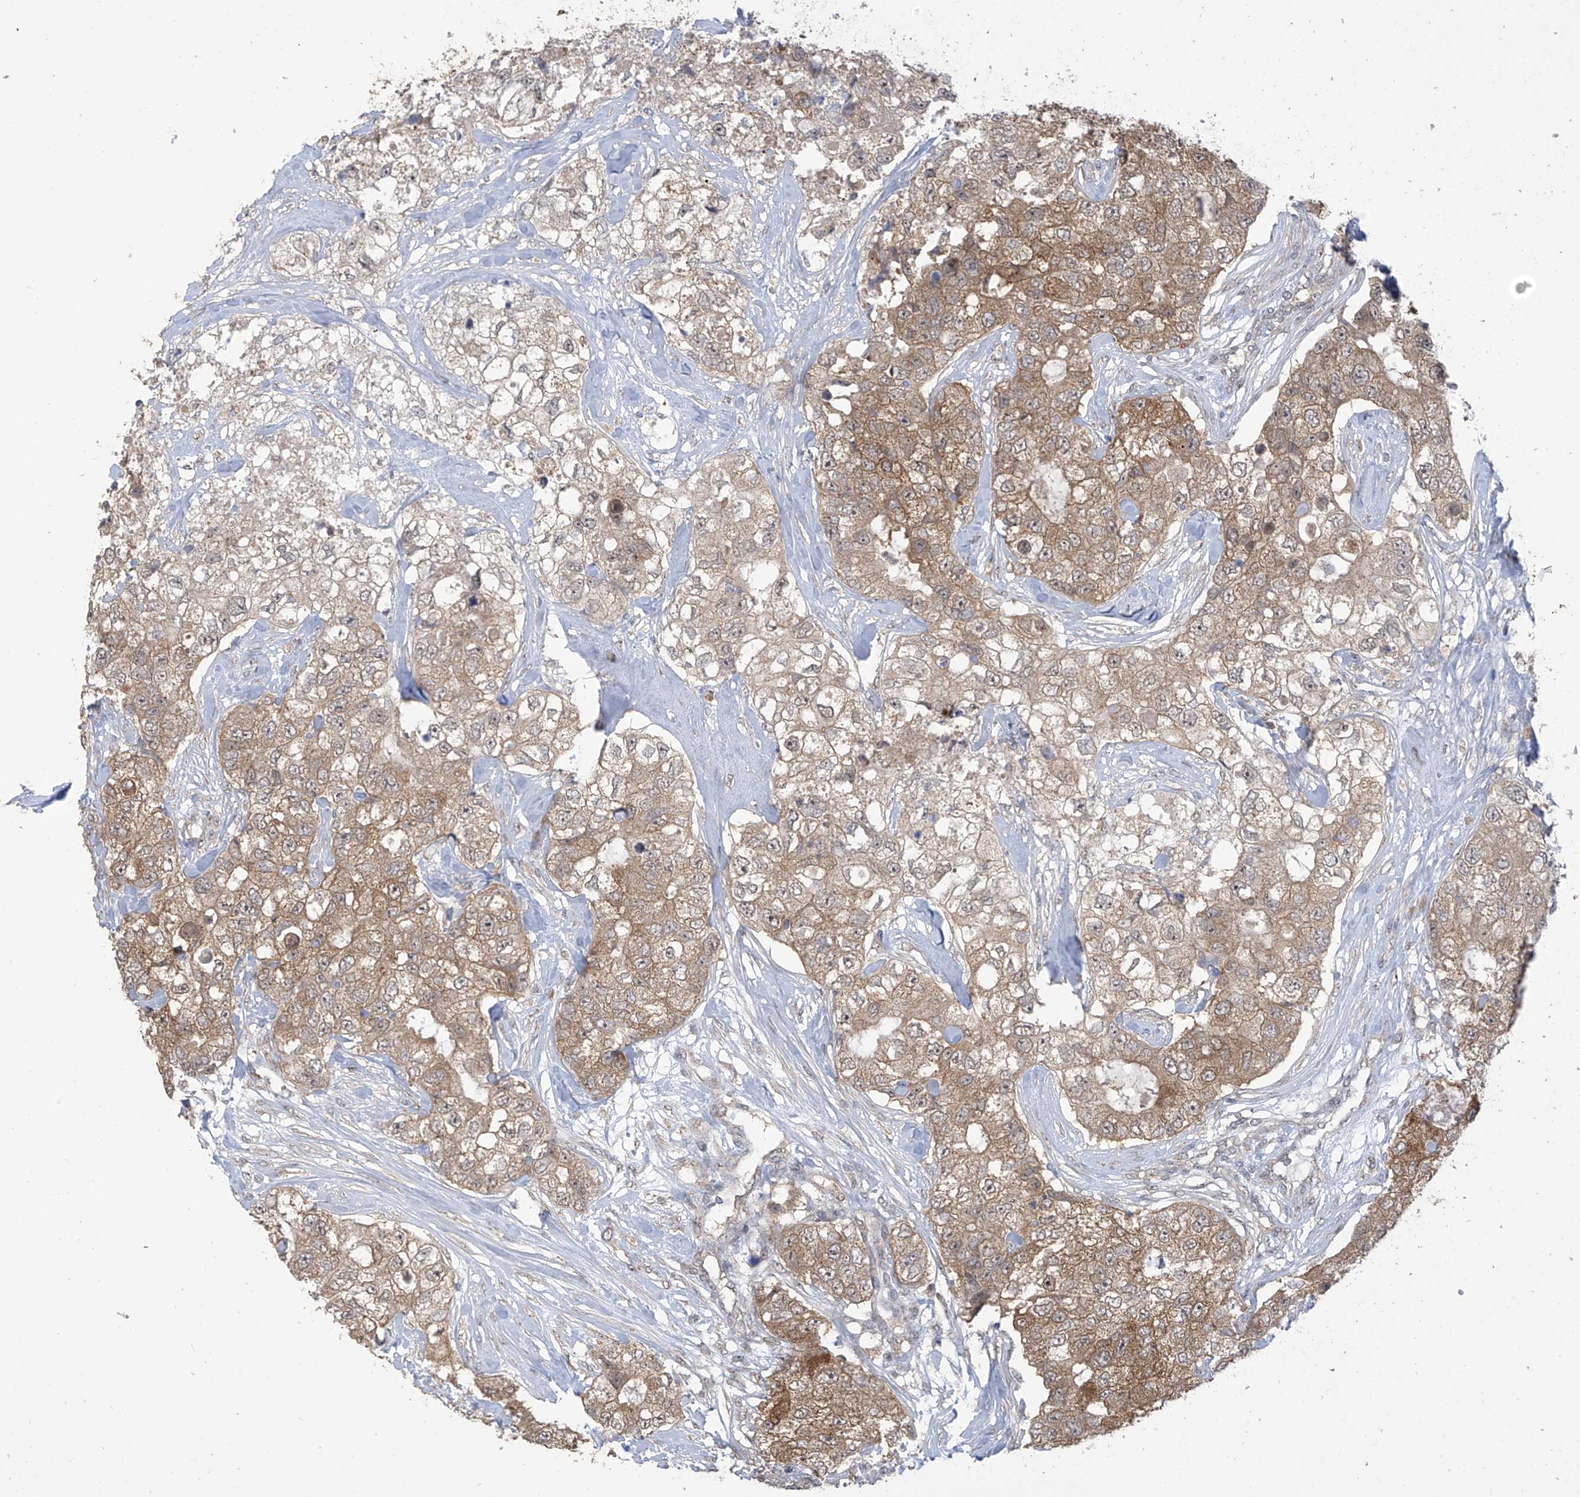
{"staining": {"intensity": "moderate", "quantity": ">75%", "location": "cytoplasmic/membranous,nuclear"}, "tissue": "breast cancer", "cell_type": "Tumor cells", "image_type": "cancer", "snomed": [{"axis": "morphology", "description": "Duct carcinoma"}, {"axis": "topography", "description": "Breast"}], "caption": "Immunohistochemistry (IHC) (DAB) staining of invasive ductal carcinoma (breast) reveals moderate cytoplasmic/membranous and nuclear protein expression in approximately >75% of tumor cells.", "gene": "KIAA1522", "patient": {"sex": "female", "age": 62}}